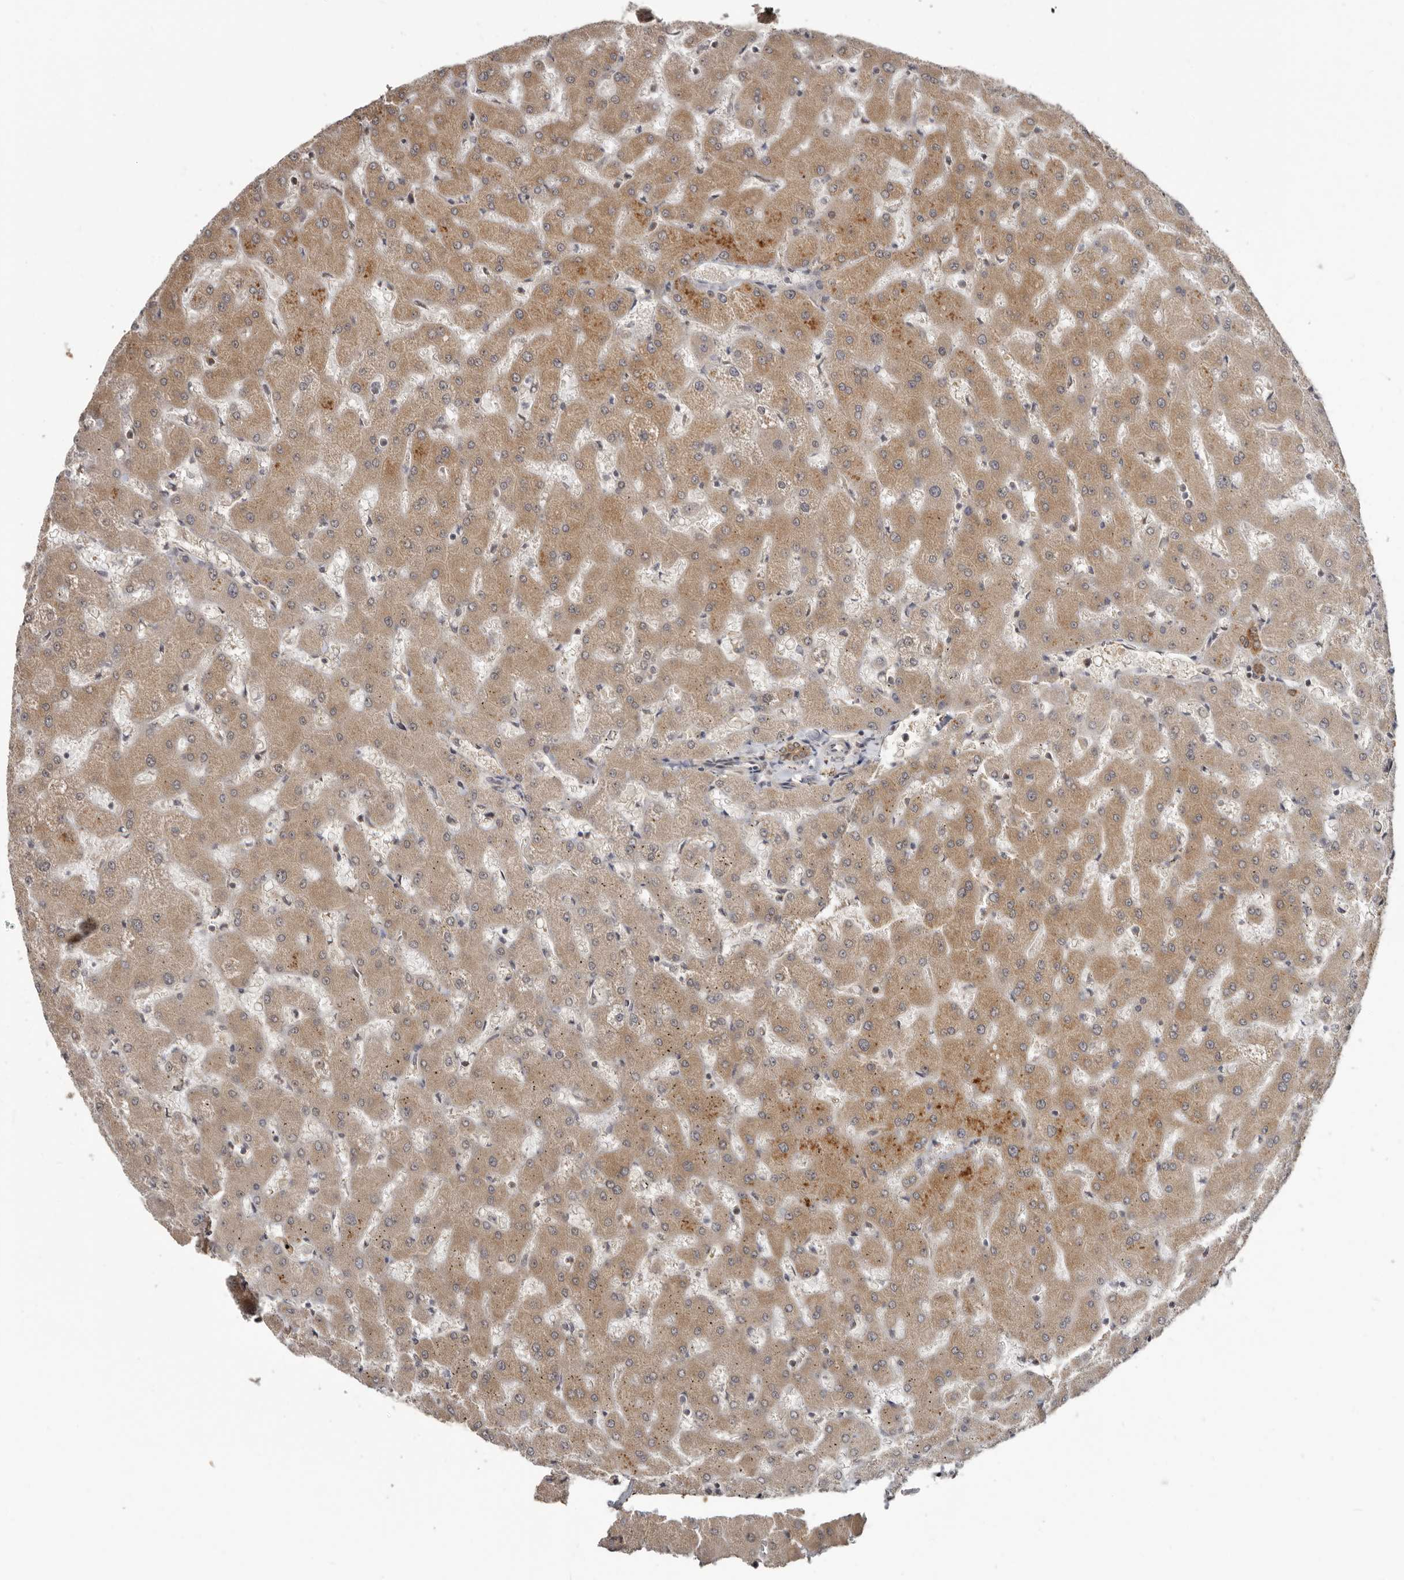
{"staining": {"intensity": "moderate", "quantity": ">75%", "location": "cytoplasmic/membranous"}, "tissue": "liver", "cell_type": "Cholangiocytes", "image_type": "normal", "snomed": [{"axis": "morphology", "description": "Normal tissue, NOS"}, {"axis": "topography", "description": "Liver"}], "caption": "High-power microscopy captured an immunohistochemistry photomicrograph of normal liver, revealing moderate cytoplasmic/membranous expression in approximately >75% of cholangiocytes. (Brightfield microscopy of DAB IHC at high magnification).", "gene": "BAD", "patient": {"sex": "female", "age": 63}}